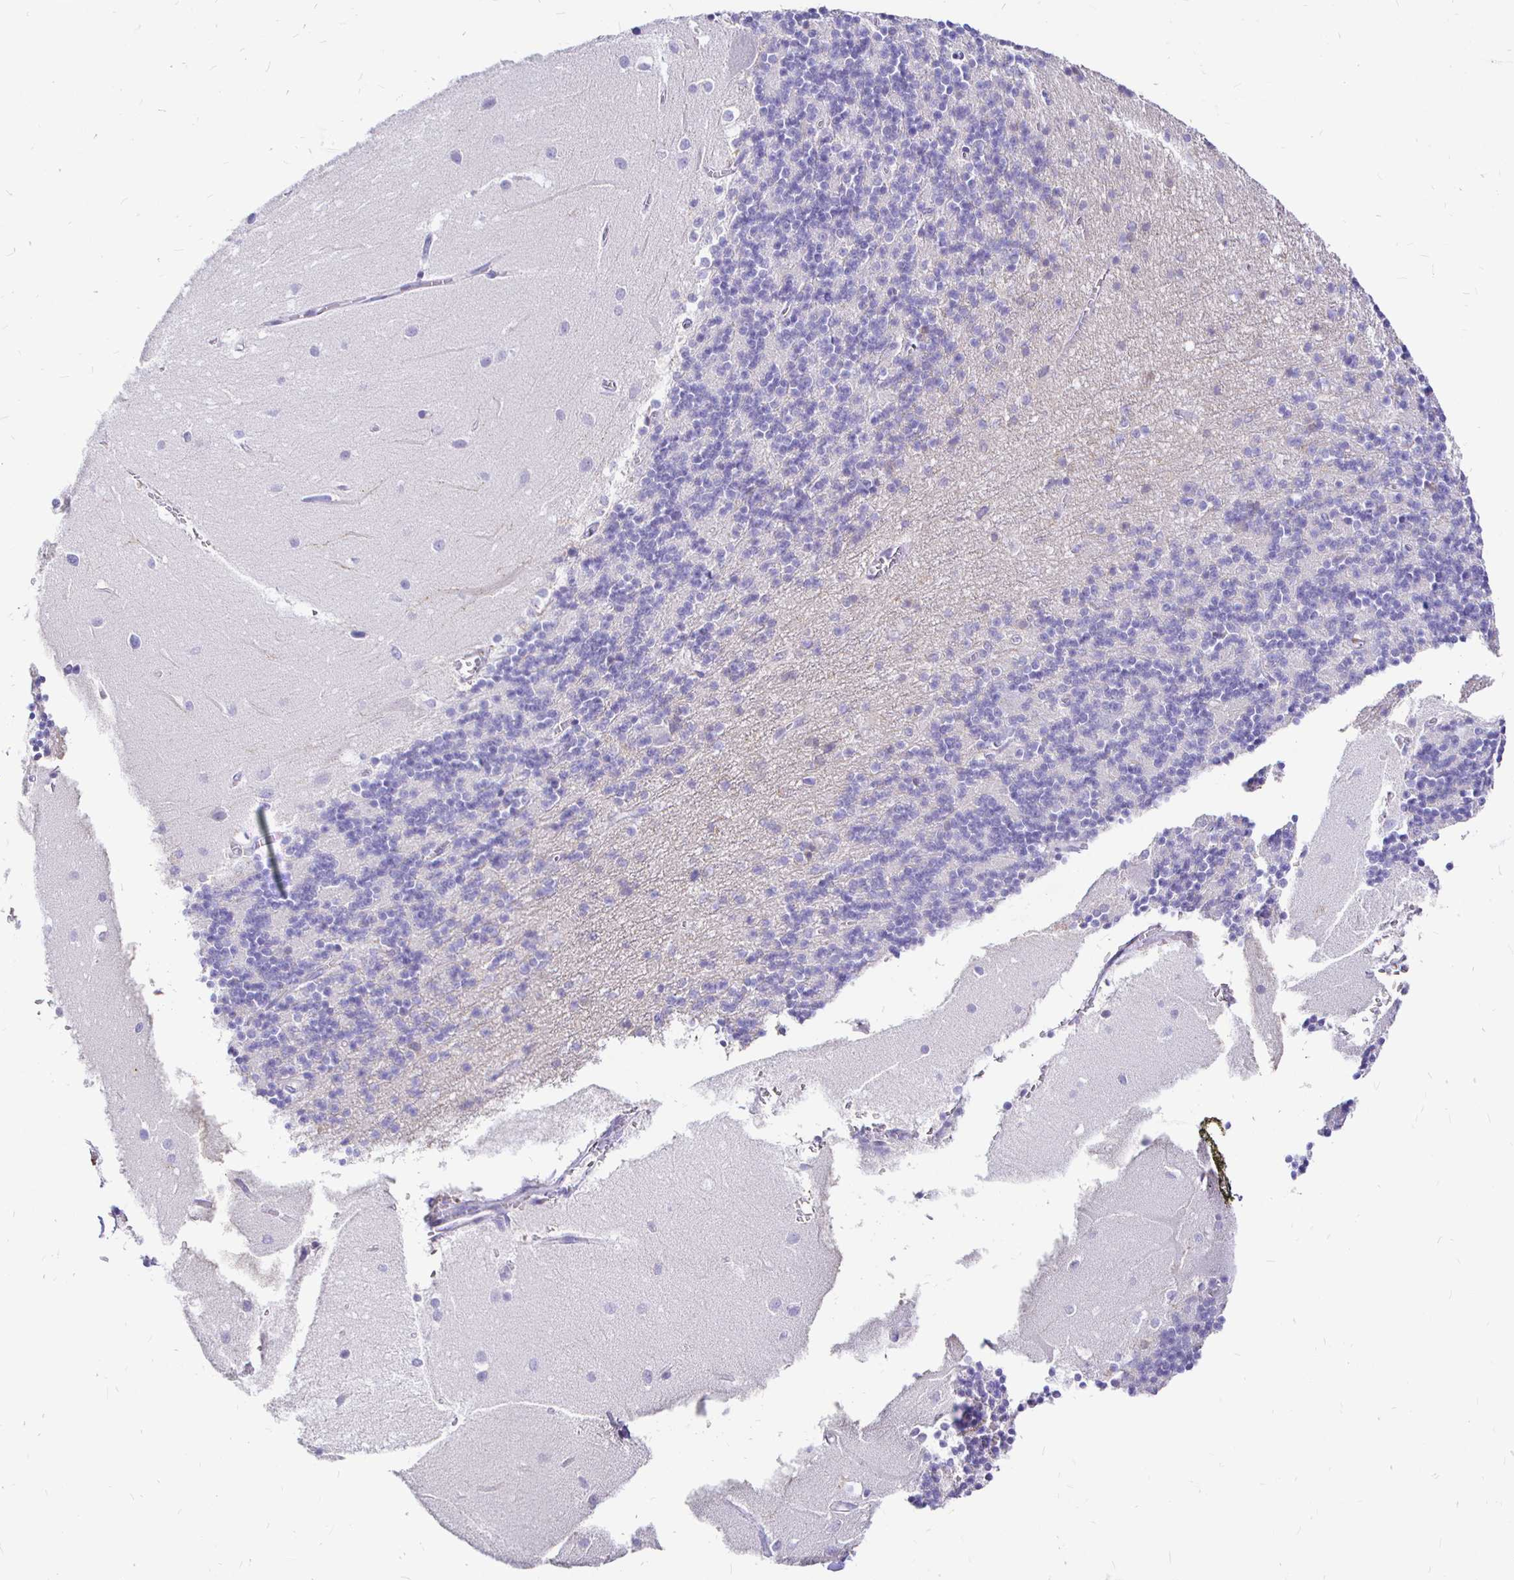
{"staining": {"intensity": "negative", "quantity": "none", "location": "none"}, "tissue": "cerebellum", "cell_type": "Cells in granular layer", "image_type": "normal", "snomed": [{"axis": "morphology", "description": "Normal tissue, NOS"}, {"axis": "topography", "description": "Cerebellum"}], "caption": "The histopathology image displays no staining of cells in granular layer in benign cerebellum. (DAB IHC visualized using brightfield microscopy, high magnification).", "gene": "NECAB1", "patient": {"sex": "male", "age": 54}}